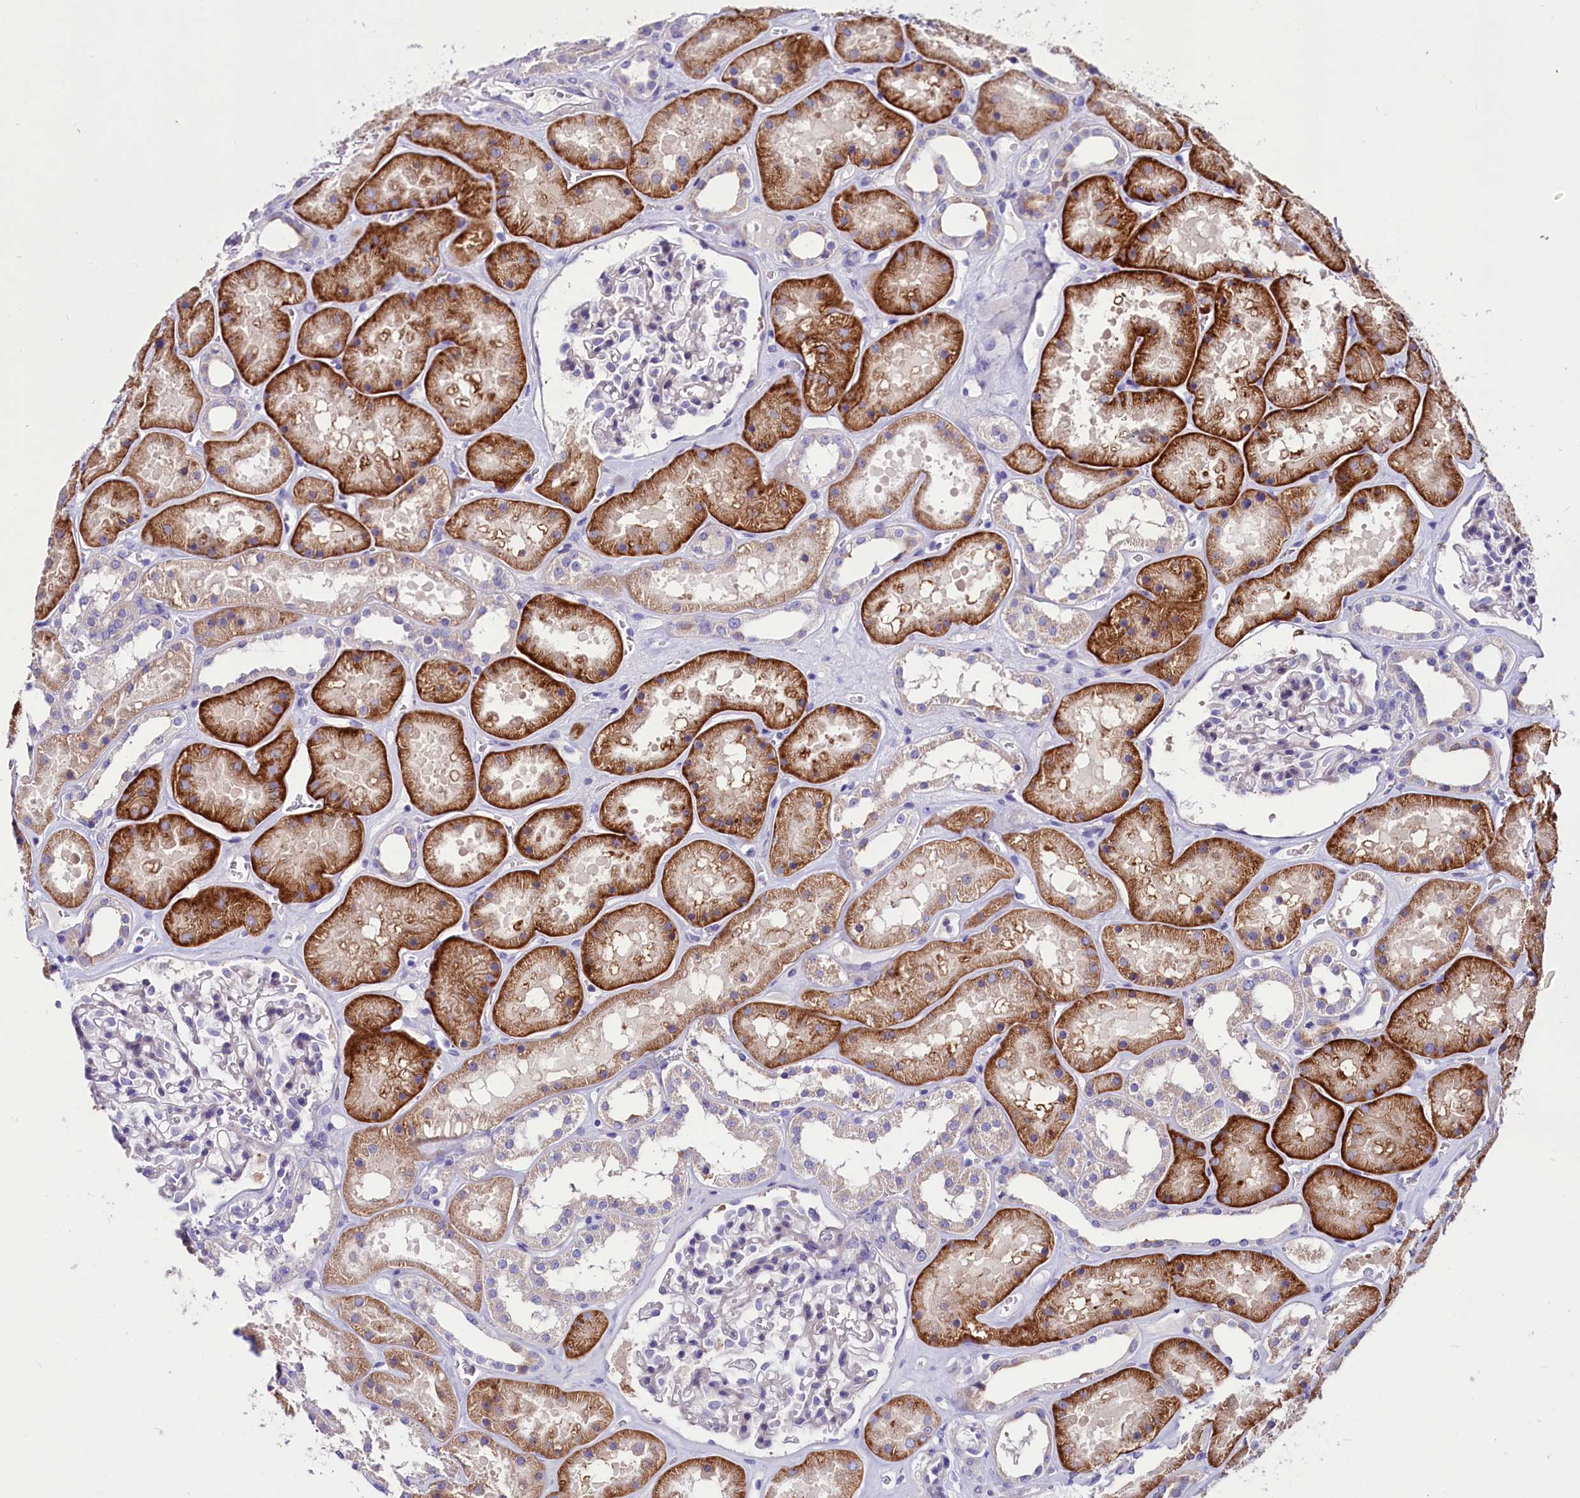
{"staining": {"intensity": "negative", "quantity": "none", "location": "none"}, "tissue": "kidney", "cell_type": "Cells in glomeruli", "image_type": "normal", "snomed": [{"axis": "morphology", "description": "Normal tissue, NOS"}, {"axis": "topography", "description": "Kidney"}], "caption": "Kidney was stained to show a protein in brown. There is no significant positivity in cells in glomeruli. (Immunohistochemistry (ihc), brightfield microscopy, high magnification).", "gene": "ABHD5", "patient": {"sex": "female", "age": 41}}